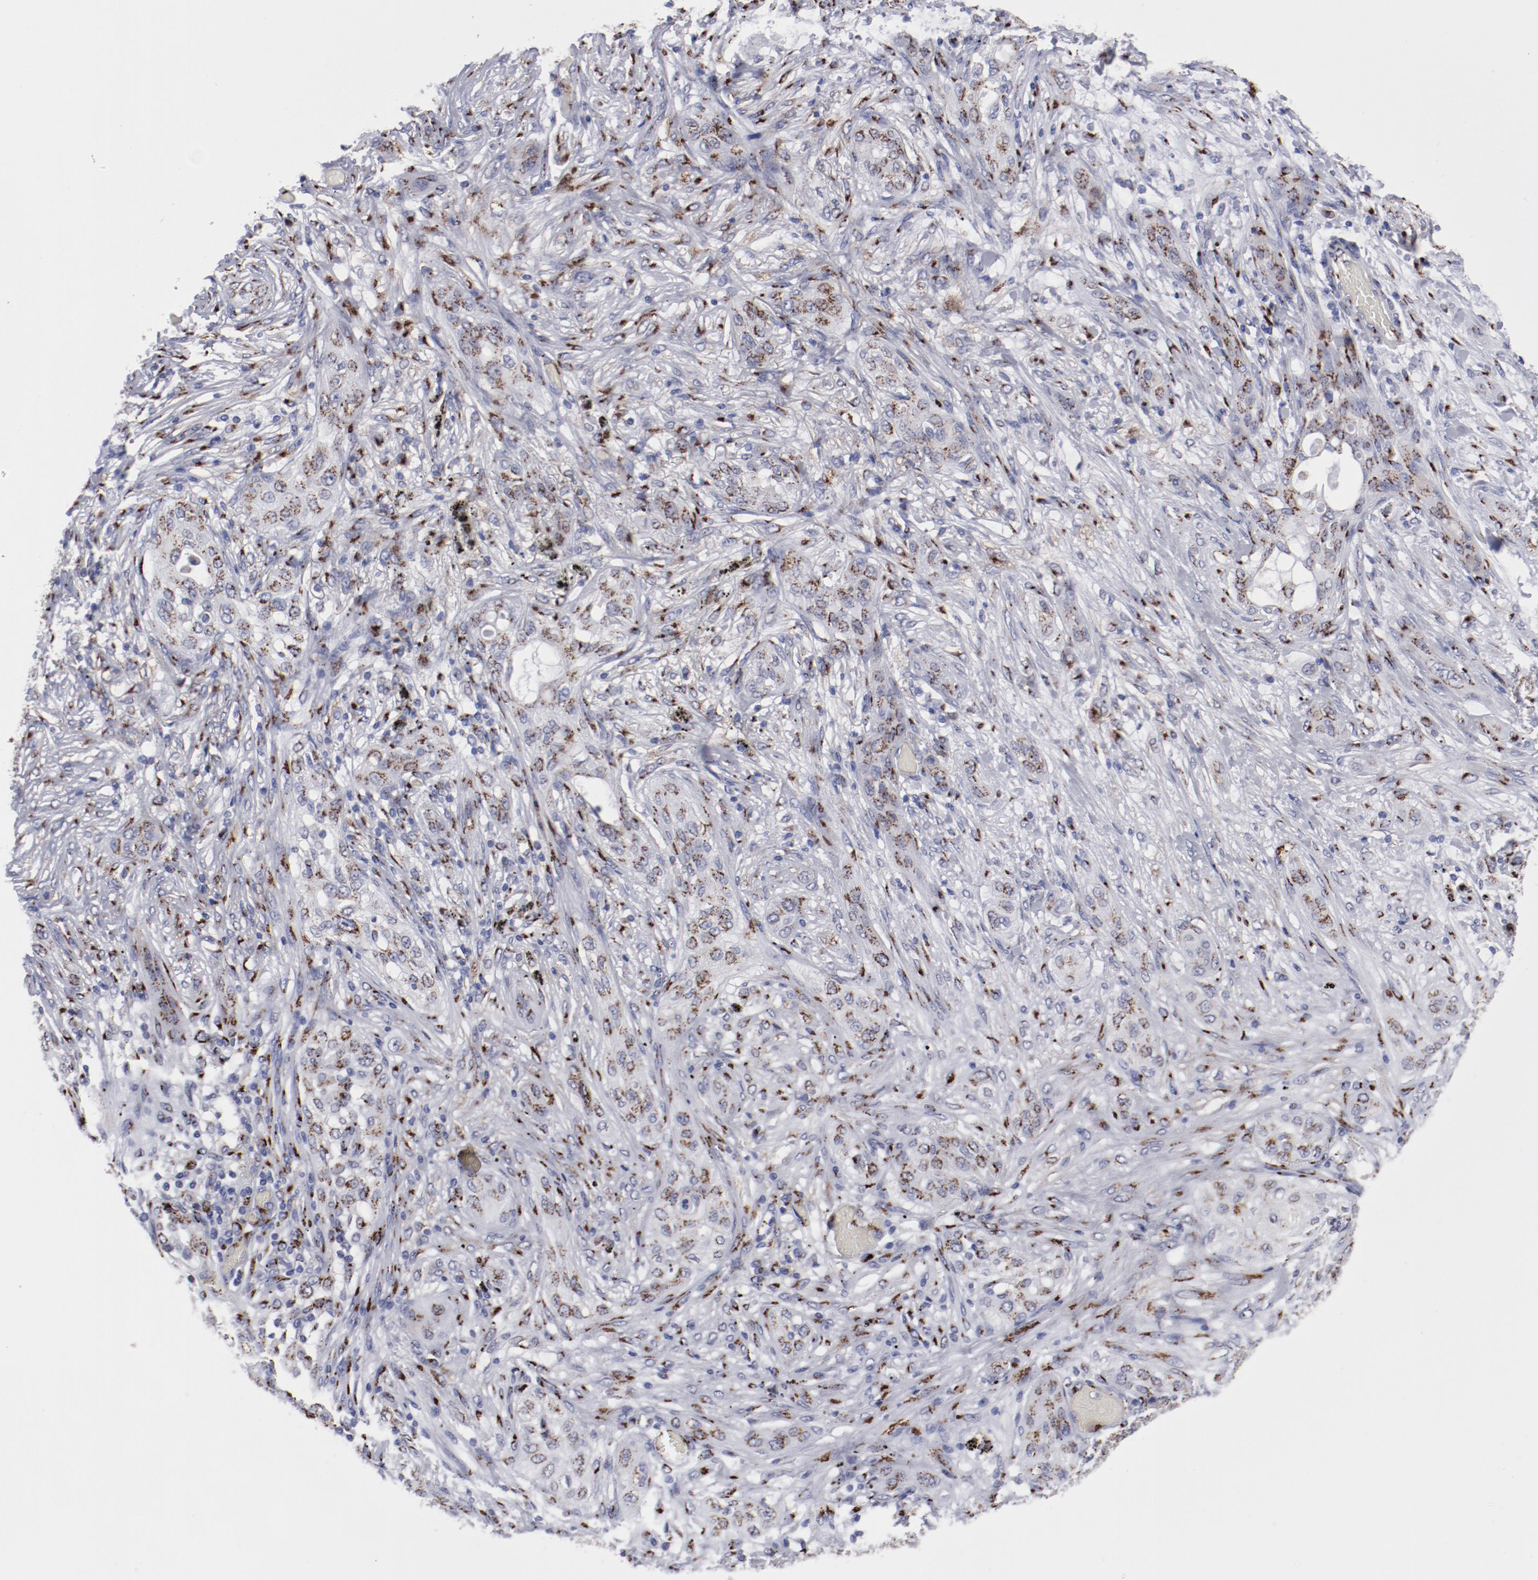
{"staining": {"intensity": "strong", "quantity": ">75%", "location": "cytoplasmic/membranous"}, "tissue": "lung cancer", "cell_type": "Tumor cells", "image_type": "cancer", "snomed": [{"axis": "morphology", "description": "Squamous cell carcinoma, NOS"}, {"axis": "topography", "description": "Lung"}], "caption": "Lung squamous cell carcinoma was stained to show a protein in brown. There is high levels of strong cytoplasmic/membranous expression in about >75% of tumor cells. (IHC, brightfield microscopy, high magnification).", "gene": "GOLIM4", "patient": {"sex": "female", "age": 47}}